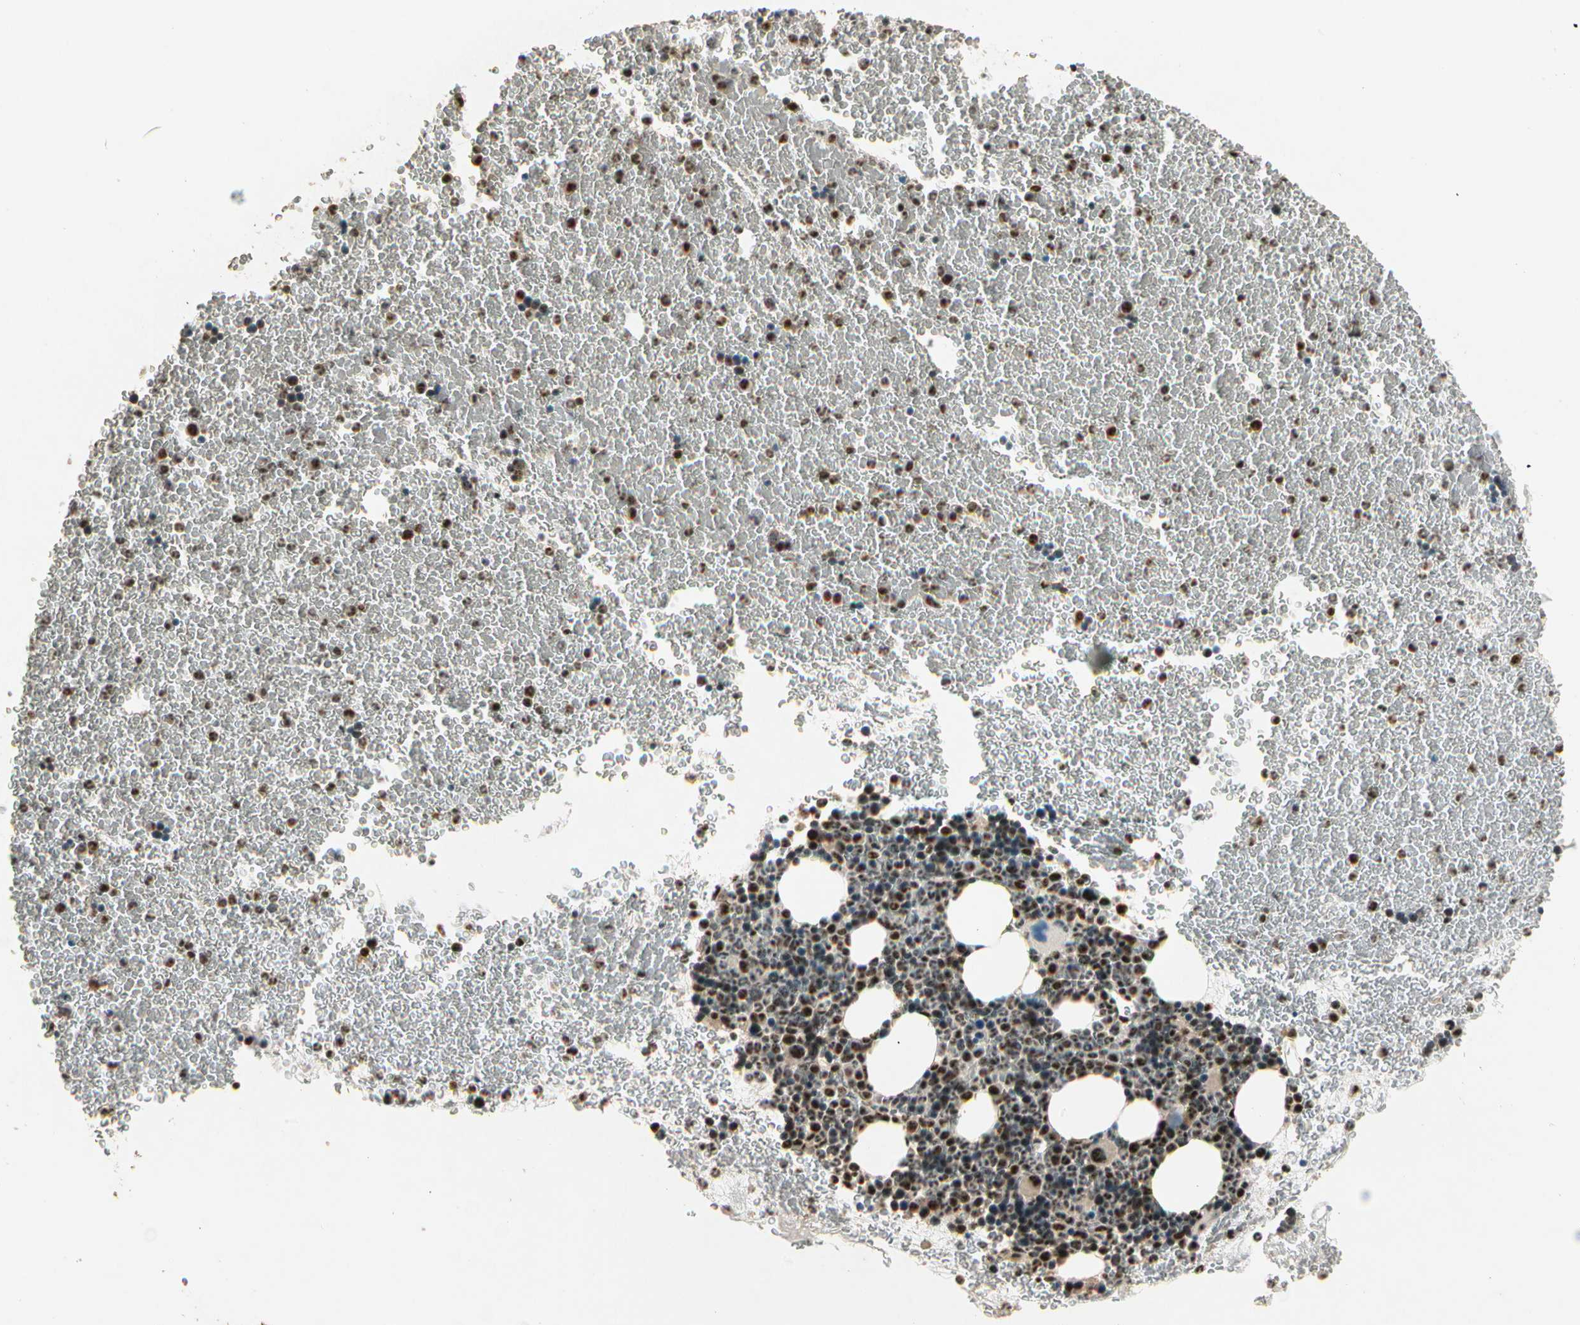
{"staining": {"intensity": "strong", "quantity": ">75%", "location": "nuclear"}, "tissue": "bone marrow", "cell_type": "Hematopoietic cells", "image_type": "normal", "snomed": [{"axis": "morphology", "description": "Normal tissue, NOS"}, {"axis": "topography", "description": "Bone marrow"}], "caption": "Strong nuclear protein staining is appreciated in approximately >75% of hematopoietic cells in bone marrow.", "gene": "RBM25", "patient": {"sex": "female", "age": 53}}